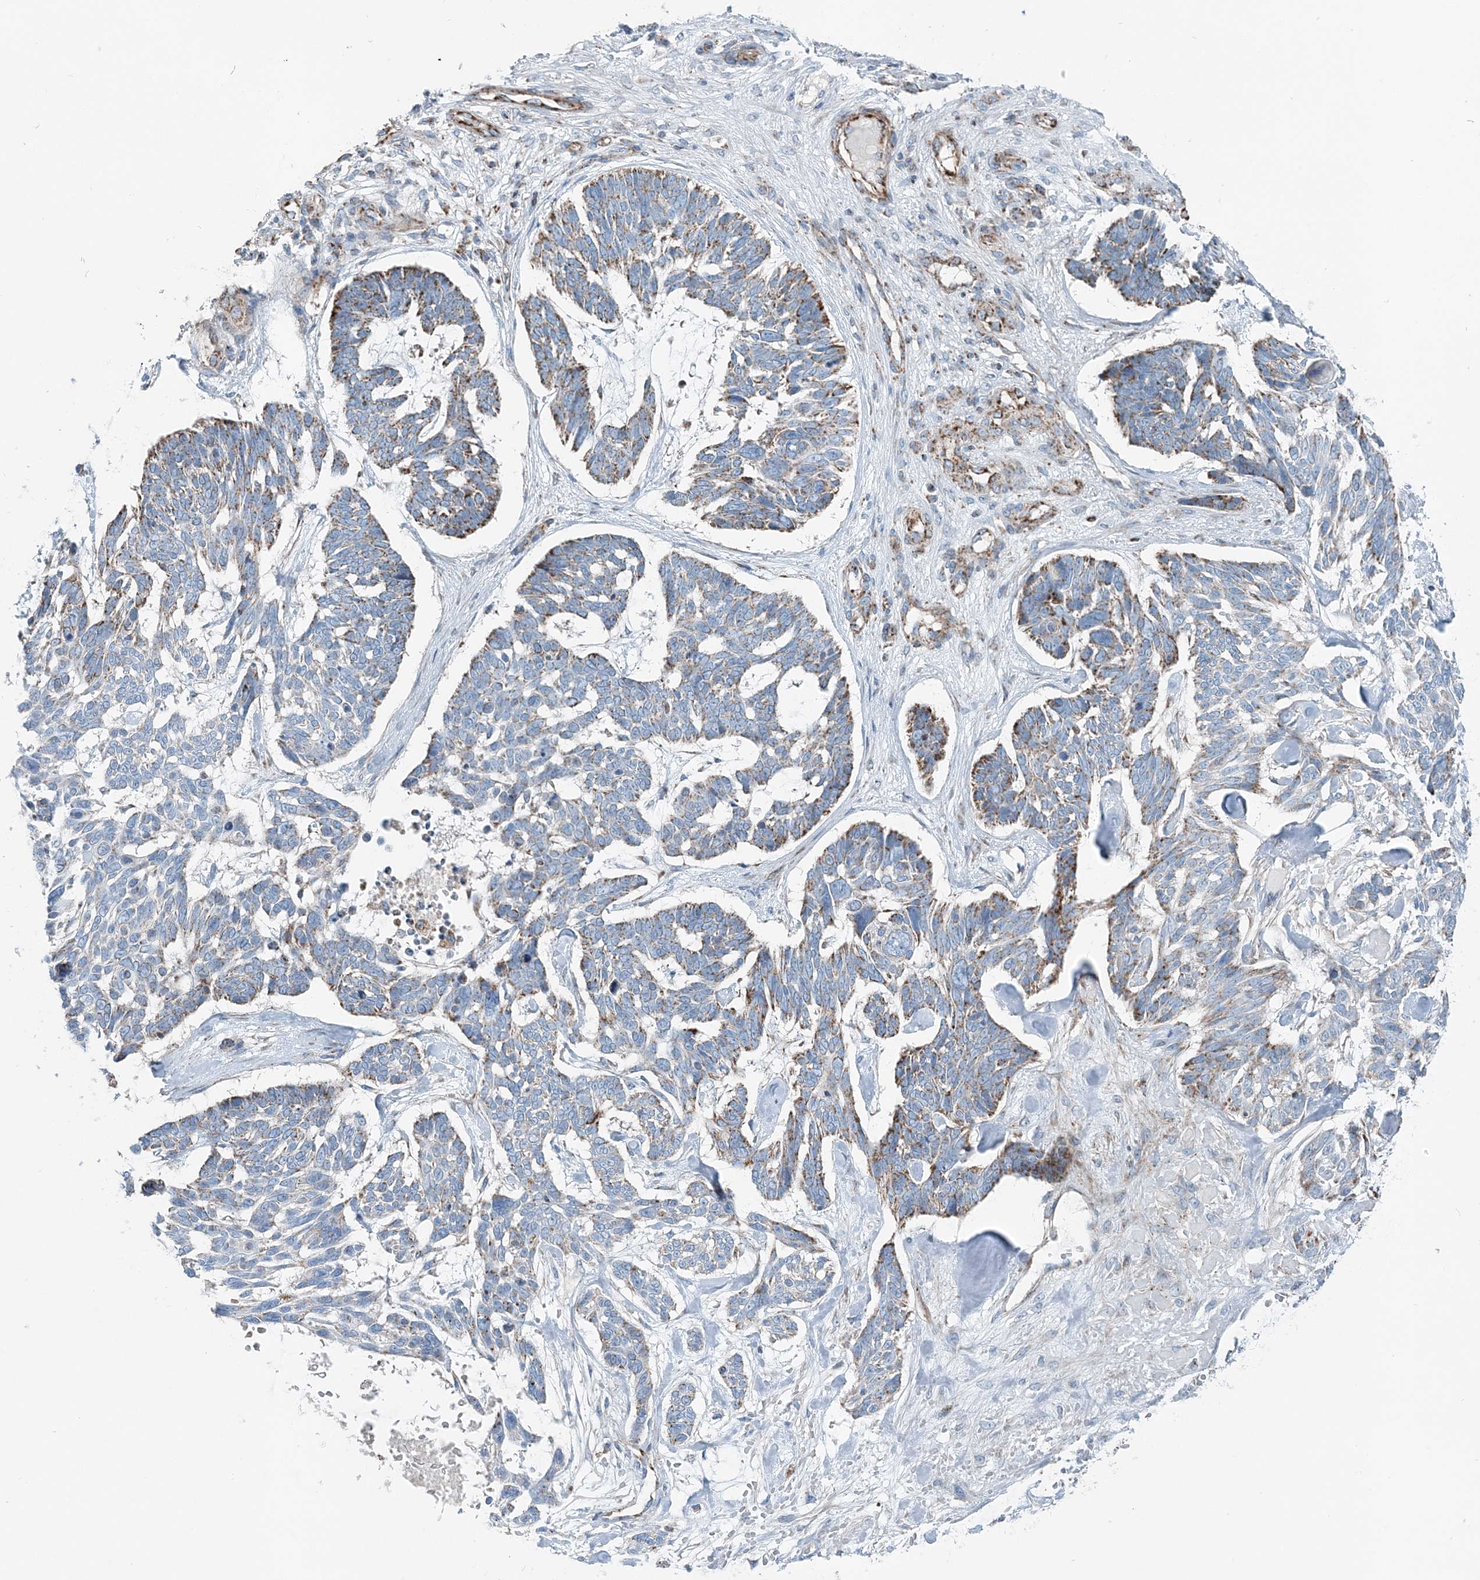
{"staining": {"intensity": "moderate", "quantity": ">75%", "location": "cytoplasmic/membranous"}, "tissue": "skin cancer", "cell_type": "Tumor cells", "image_type": "cancer", "snomed": [{"axis": "morphology", "description": "Basal cell carcinoma"}, {"axis": "topography", "description": "Skin"}], "caption": "Basal cell carcinoma (skin) was stained to show a protein in brown. There is medium levels of moderate cytoplasmic/membranous positivity in about >75% of tumor cells.", "gene": "INTU", "patient": {"sex": "male", "age": 88}}